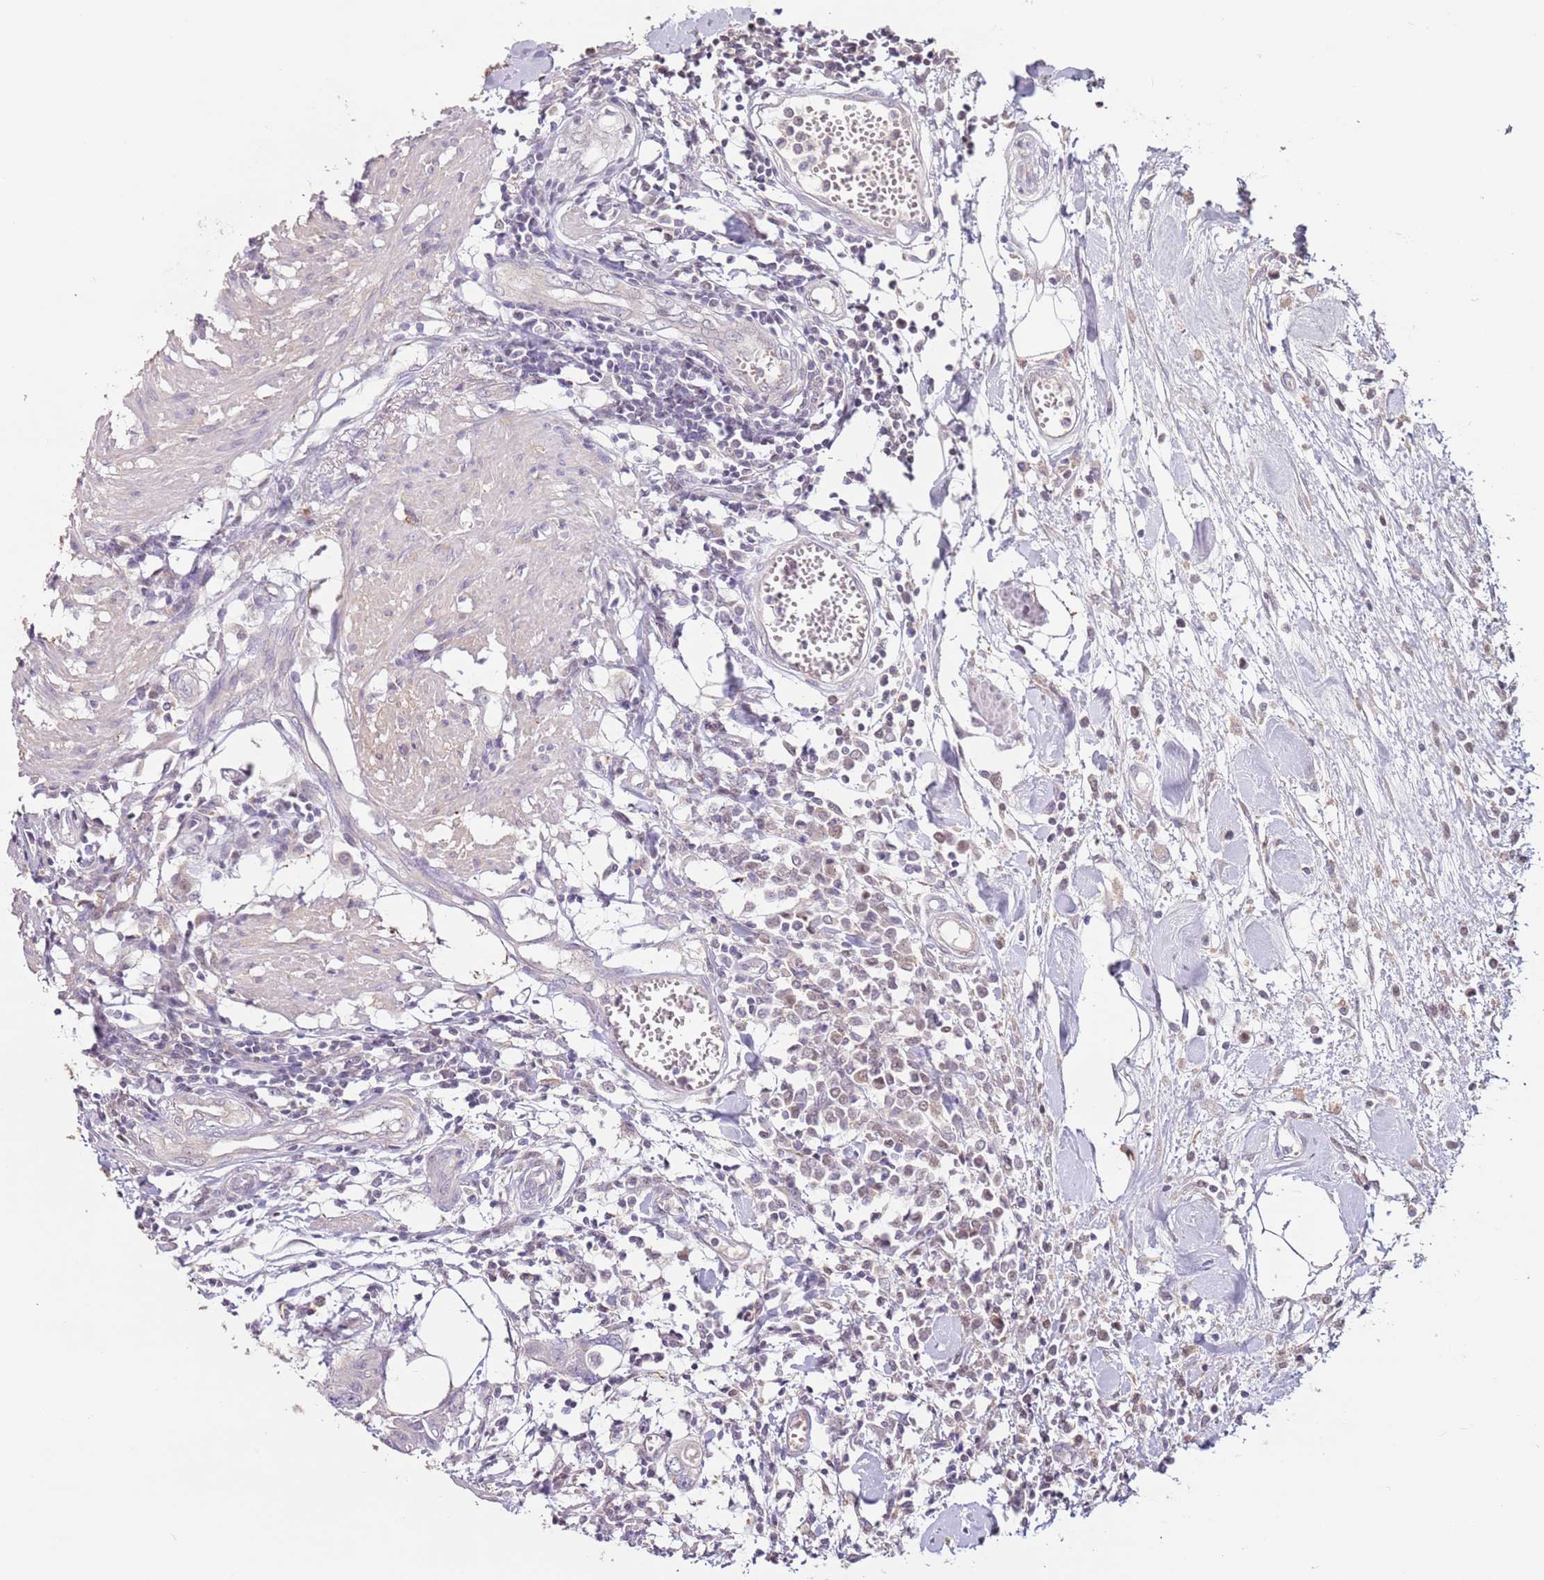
{"staining": {"intensity": "negative", "quantity": "none", "location": "none"}, "tissue": "colorectal cancer", "cell_type": "Tumor cells", "image_type": "cancer", "snomed": [{"axis": "morphology", "description": "Adenocarcinoma, NOS"}, {"axis": "topography", "description": "Colon"}], "caption": "Immunohistochemical staining of human colorectal adenocarcinoma reveals no significant positivity in tumor cells.", "gene": "MDH1", "patient": {"sex": "male", "age": 77}}